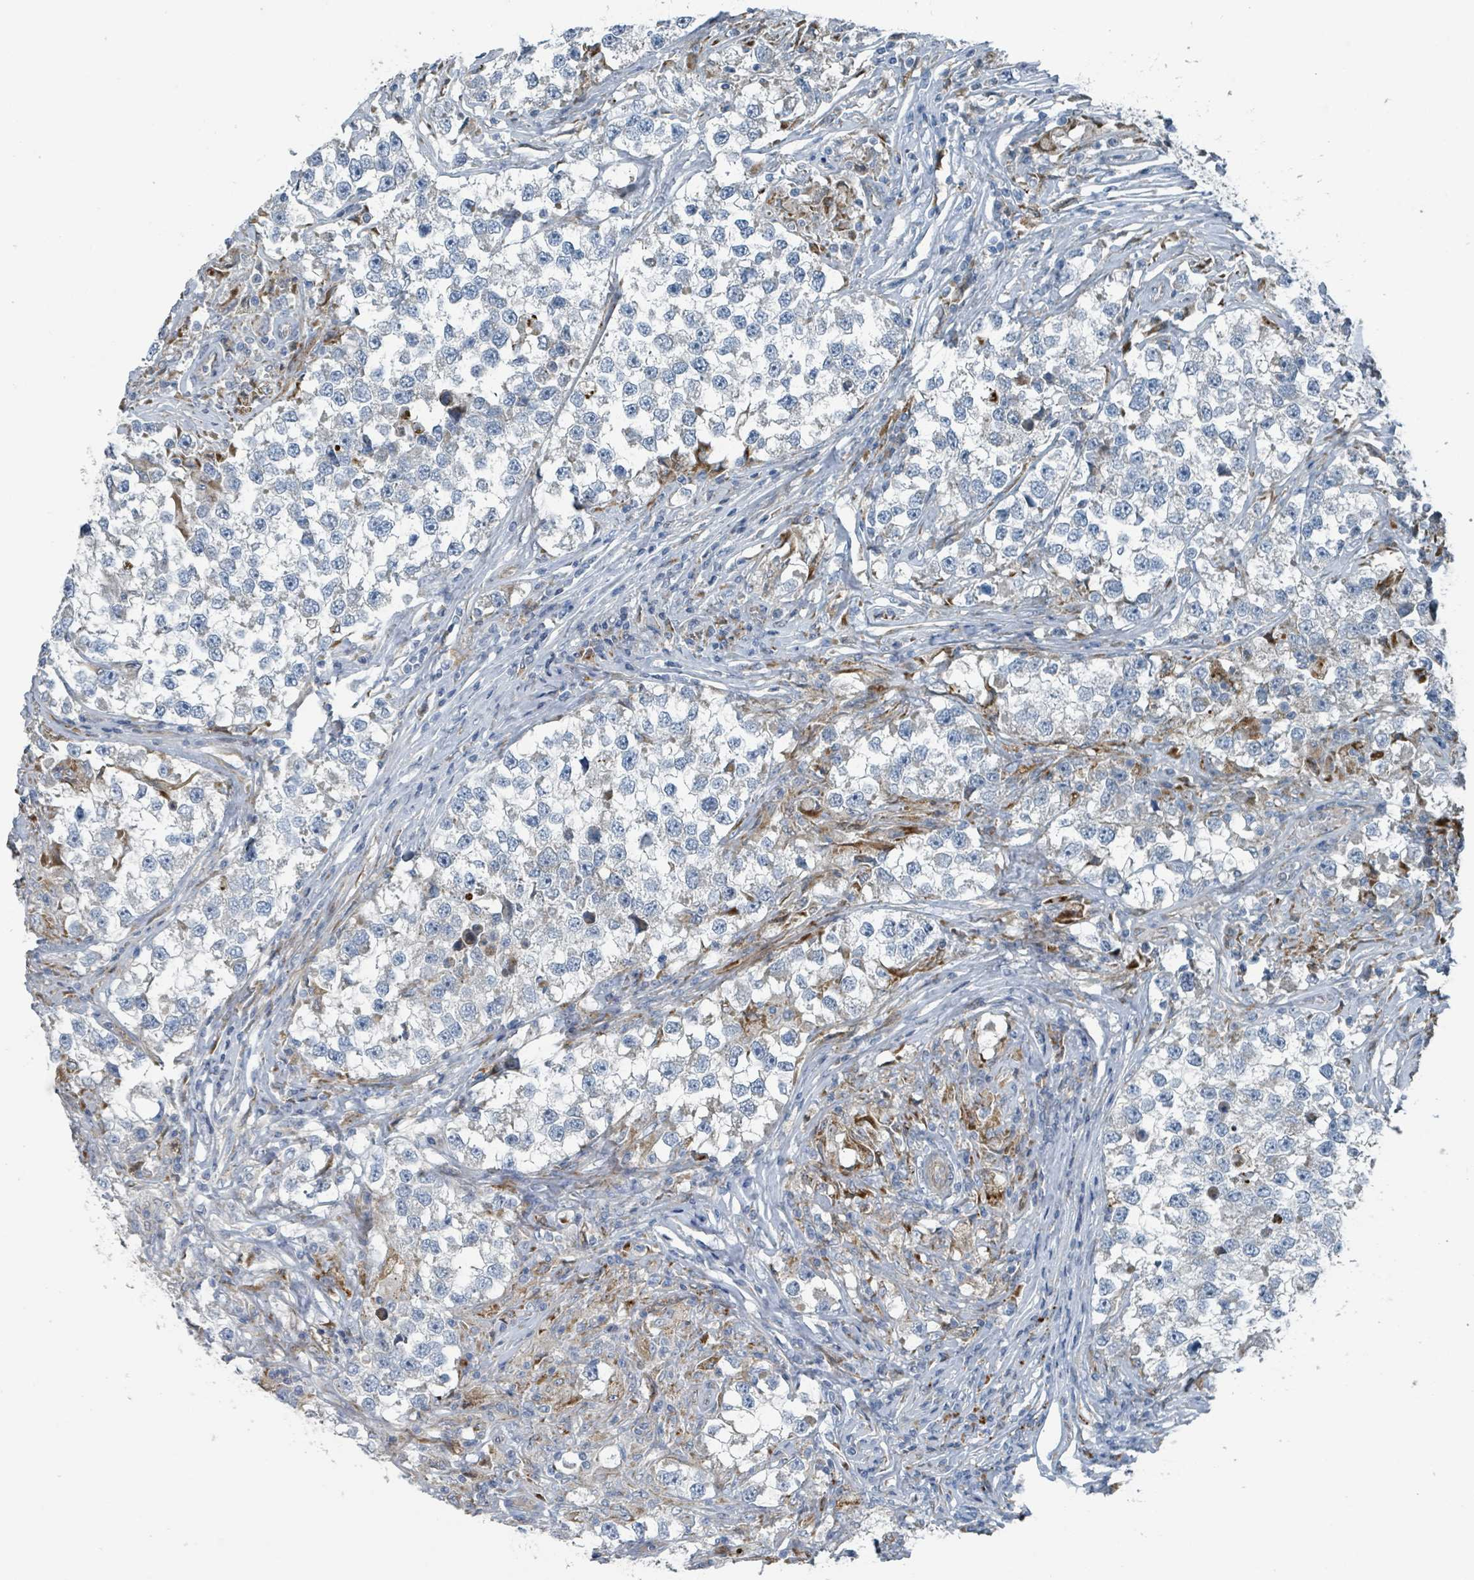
{"staining": {"intensity": "negative", "quantity": "none", "location": "none"}, "tissue": "testis cancer", "cell_type": "Tumor cells", "image_type": "cancer", "snomed": [{"axis": "morphology", "description": "Seminoma, NOS"}, {"axis": "topography", "description": "Testis"}], "caption": "A high-resolution histopathology image shows immunohistochemistry (IHC) staining of testis seminoma, which displays no significant staining in tumor cells.", "gene": "DIPK2A", "patient": {"sex": "male", "age": 46}}